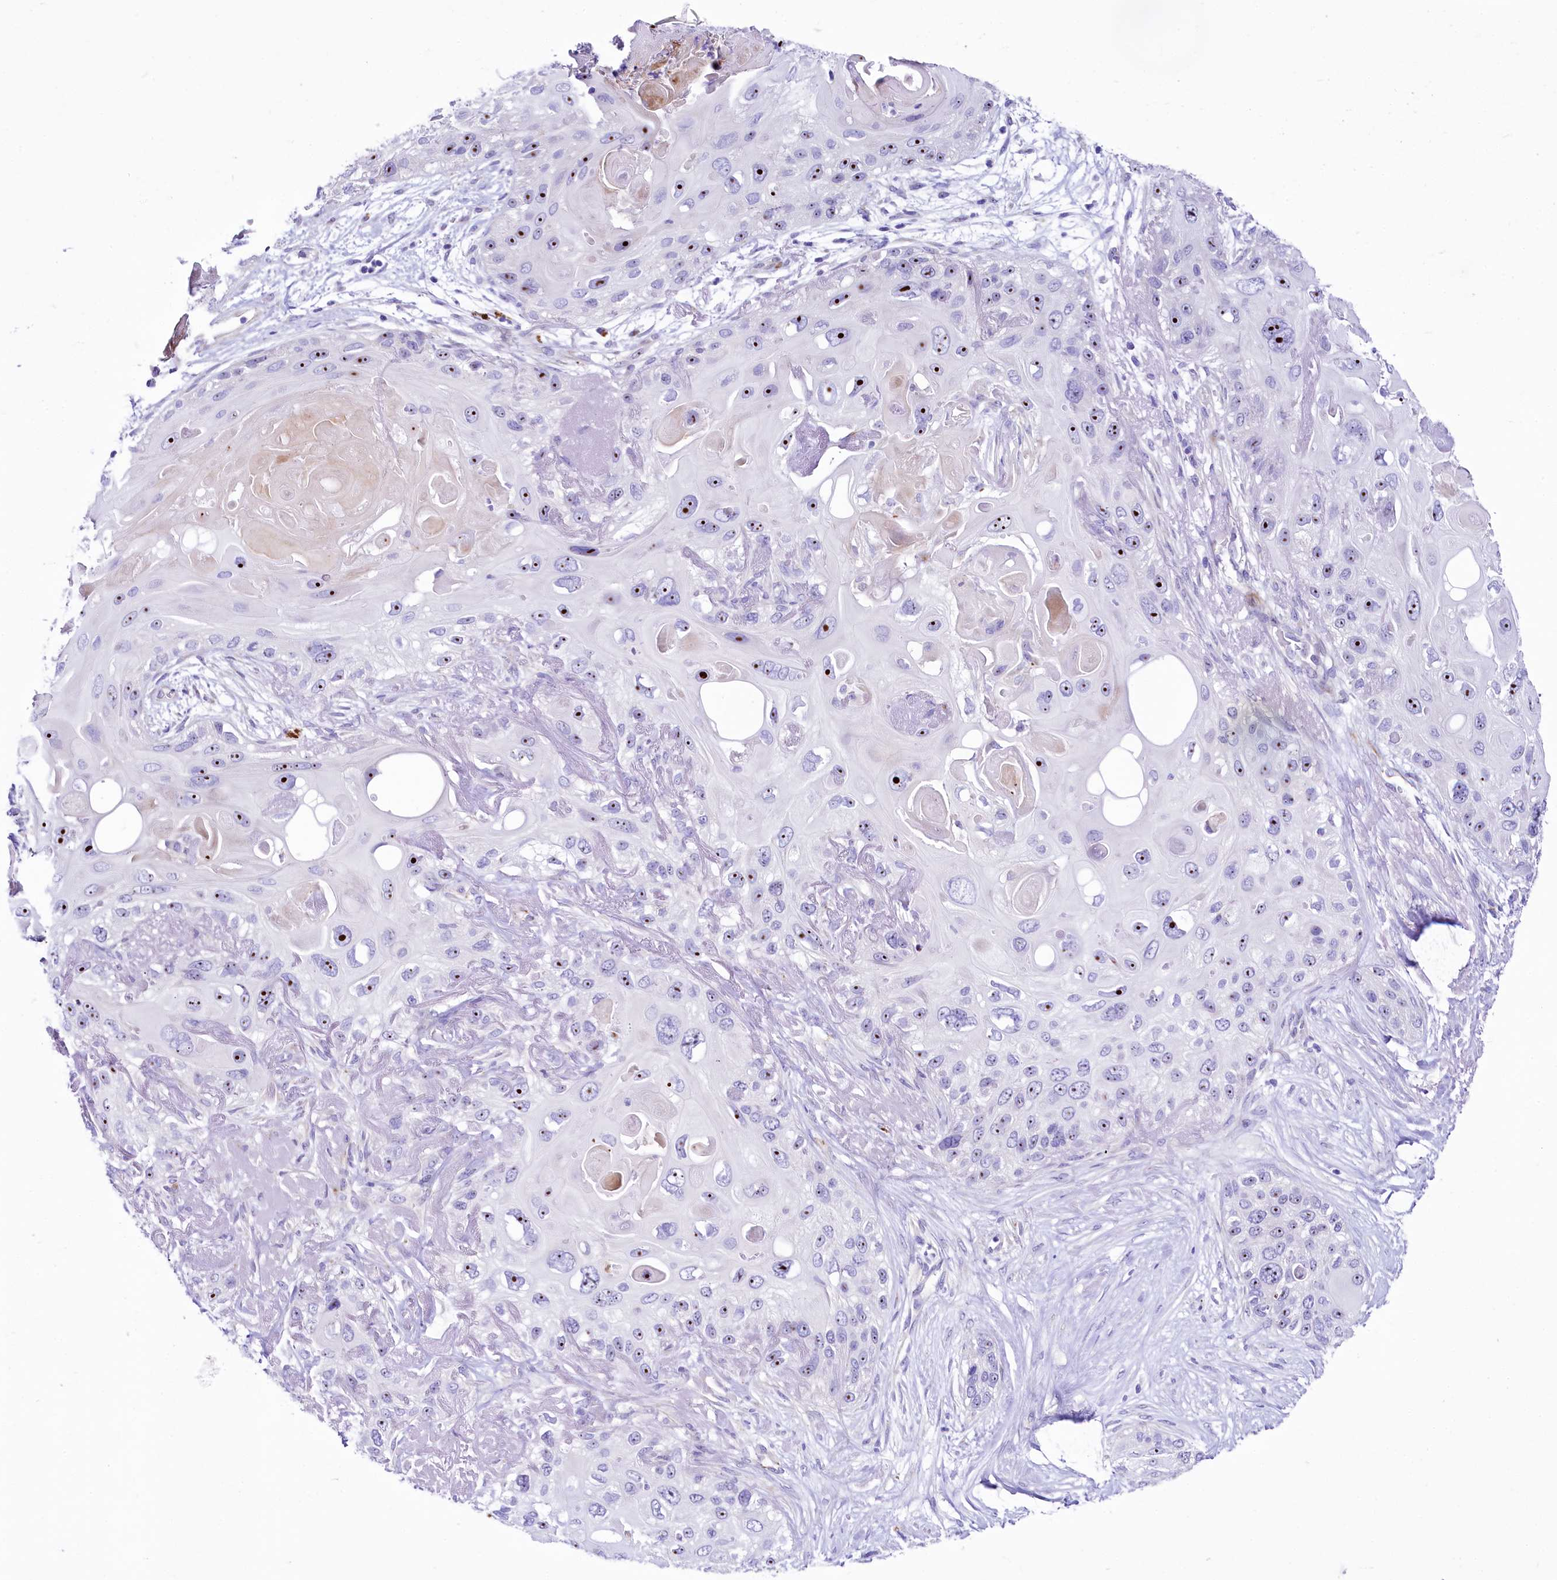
{"staining": {"intensity": "strong", "quantity": ">75%", "location": "nuclear"}, "tissue": "skin cancer", "cell_type": "Tumor cells", "image_type": "cancer", "snomed": [{"axis": "morphology", "description": "Normal tissue, NOS"}, {"axis": "morphology", "description": "Squamous cell carcinoma, NOS"}, {"axis": "topography", "description": "Skin"}], "caption": "A high amount of strong nuclear staining is seen in approximately >75% of tumor cells in skin squamous cell carcinoma tissue.", "gene": "SH3TC2", "patient": {"sex": "male", "age": 72}}